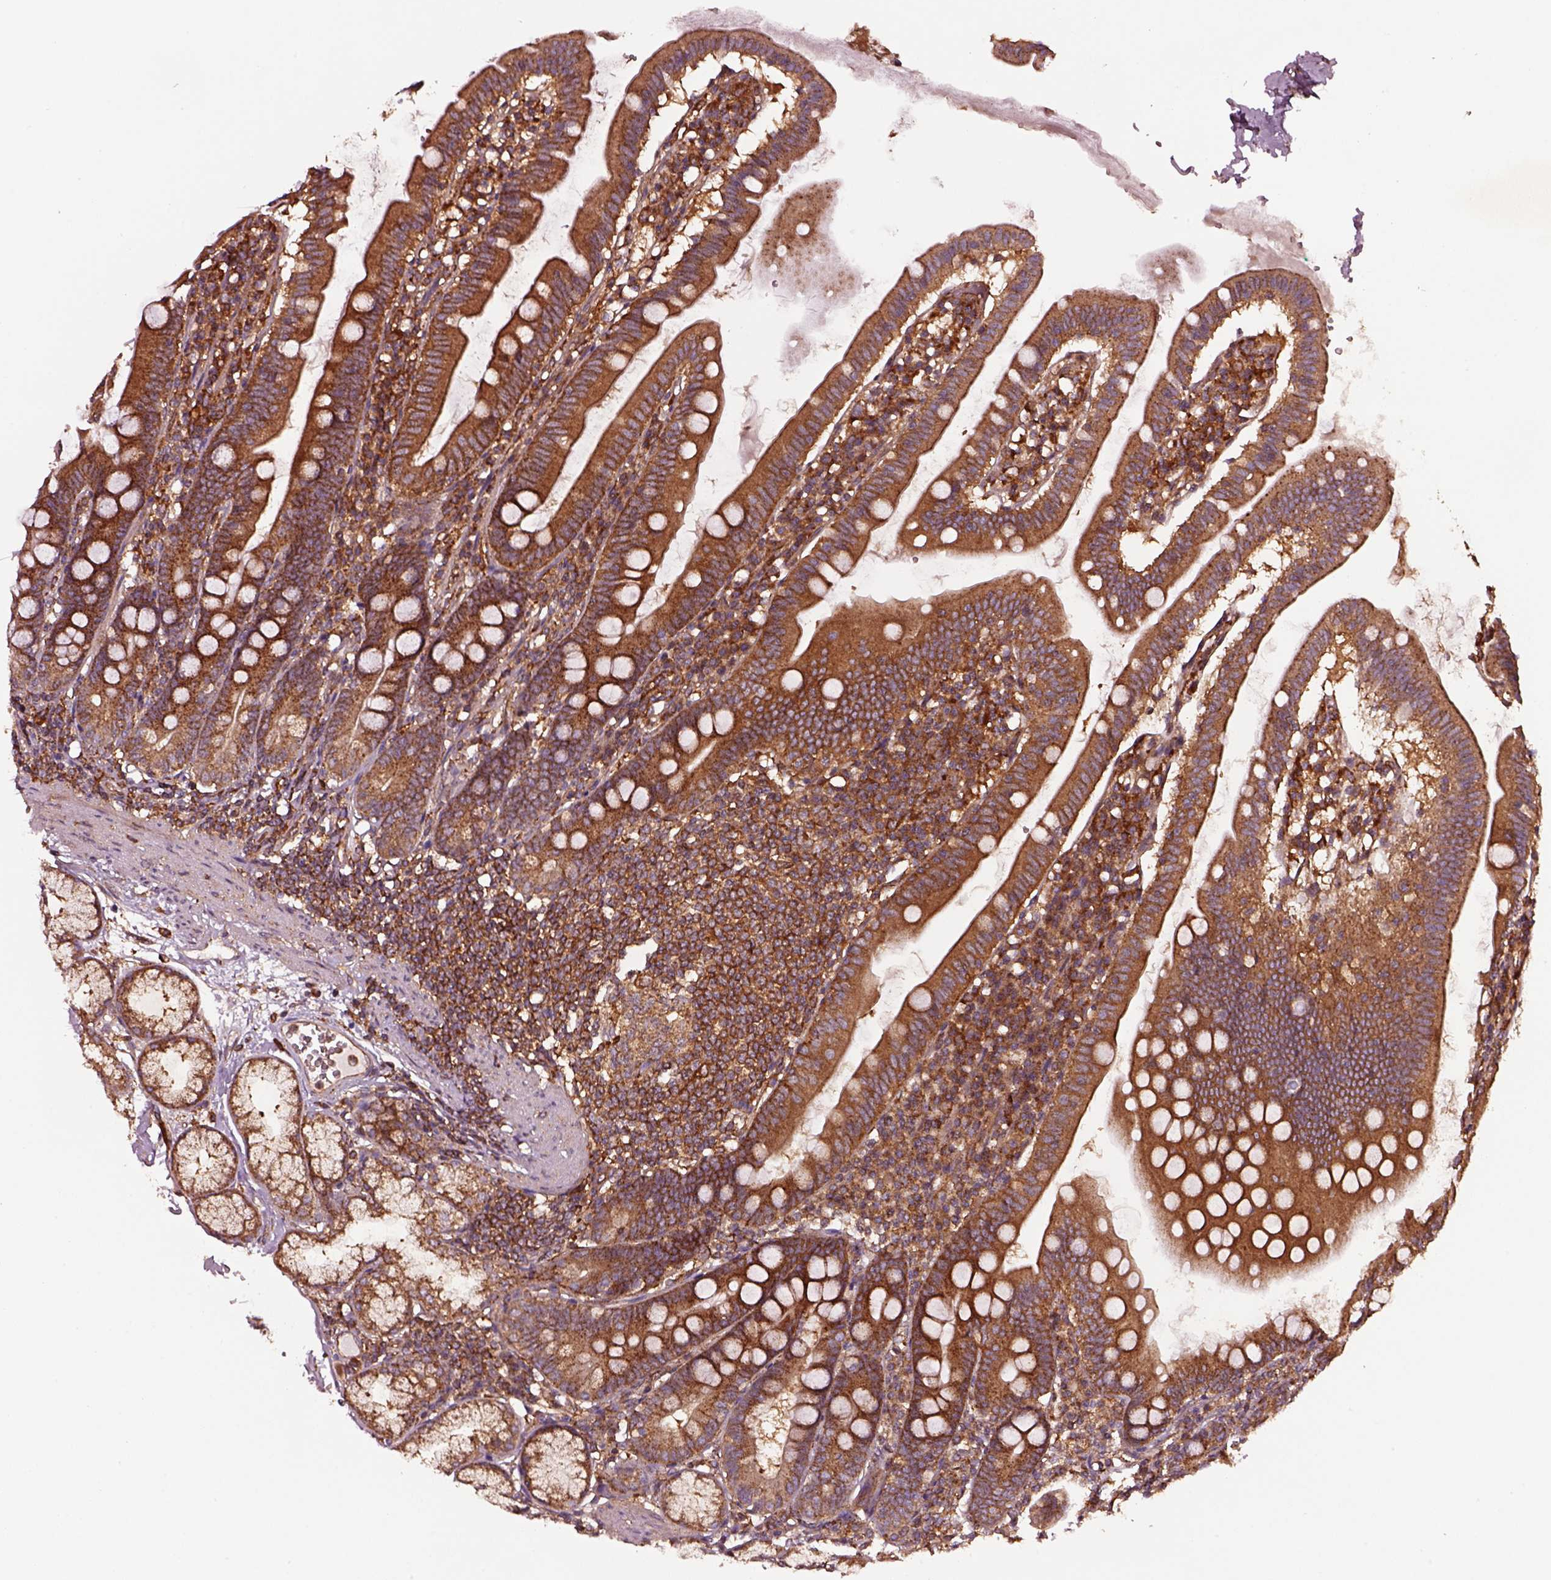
{"staining": {"intensity": "strong", "quantity": ">75%", "location": "cytoplasmic/membranous"}, "tissue": "duodenum", "cell_type": "Glandular cells", "image_type": "normal", "snomed": [{"axis": "morphology", "description": "Normal tissue, NOS"}, {"axis": "topography", "description": "Duodenum"}], "caption": "A brown stain labels strong cytoplasmic/membranous expression of a protein in glandular cells of benign duodenum.", "gene": "WASHC2A", "patient": {"sex": "female", "age": 67}}